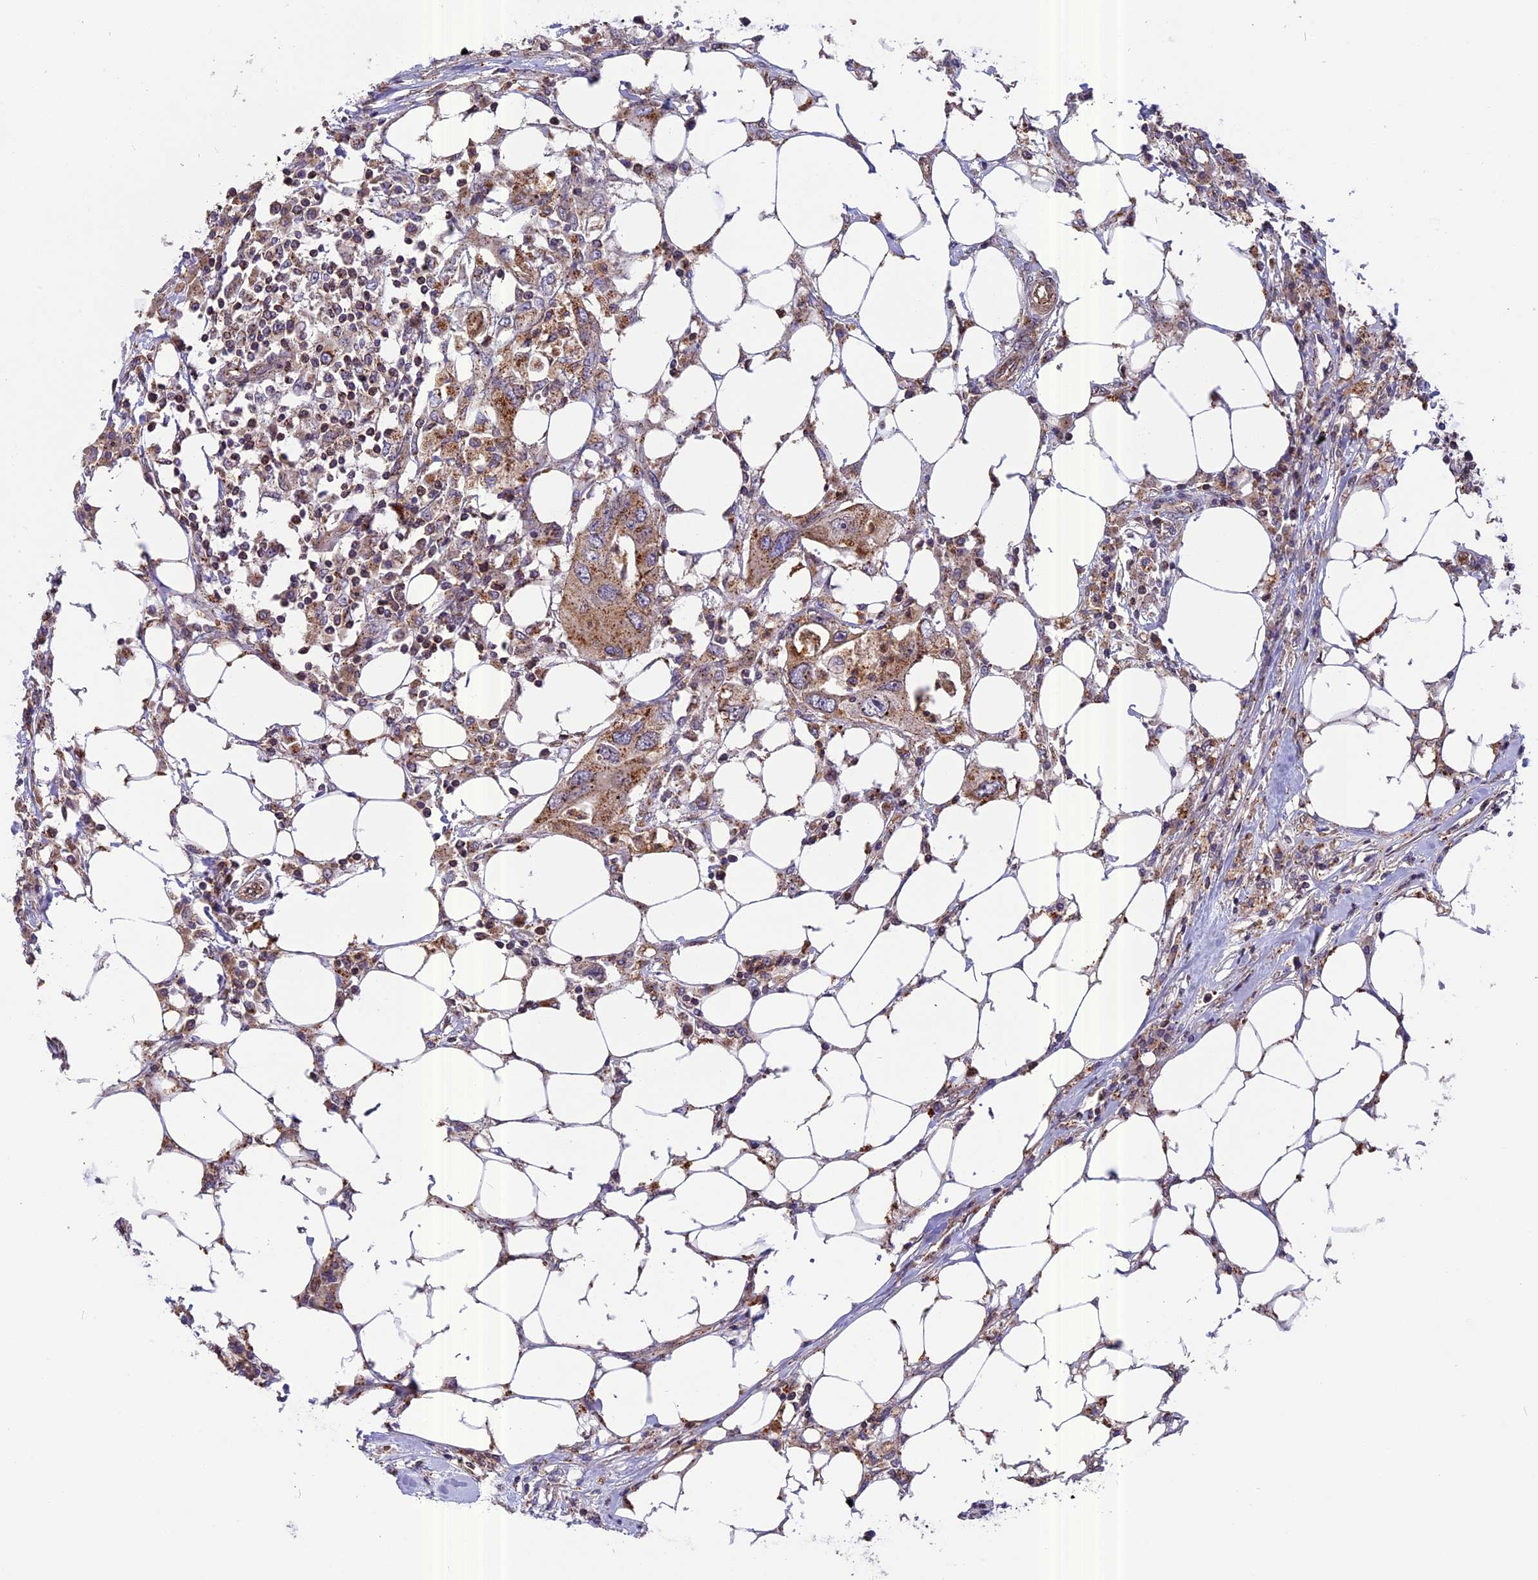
{"staining": {"intensity": "moderate", "quantity": ">75%", "location": "cytoplasmic/membranous"}, "tissue": "colorectal cancer", "cell_type": "Tumor cells", "image_type": "cancer", "snomed": [{"axis": "morphology", "description": "Adenocarcinoma, NOS"}, {"axis": "topography", "description": "Colon"}], "caption": "Colorectal cancer (adenocarcinoma) stained with IHC shows moderate cytoplasmic/membranous positivity in approximately >75% of tumor cells.", "gene": "CHMP2A", "patient": {"sex": "male", "age": 71}}